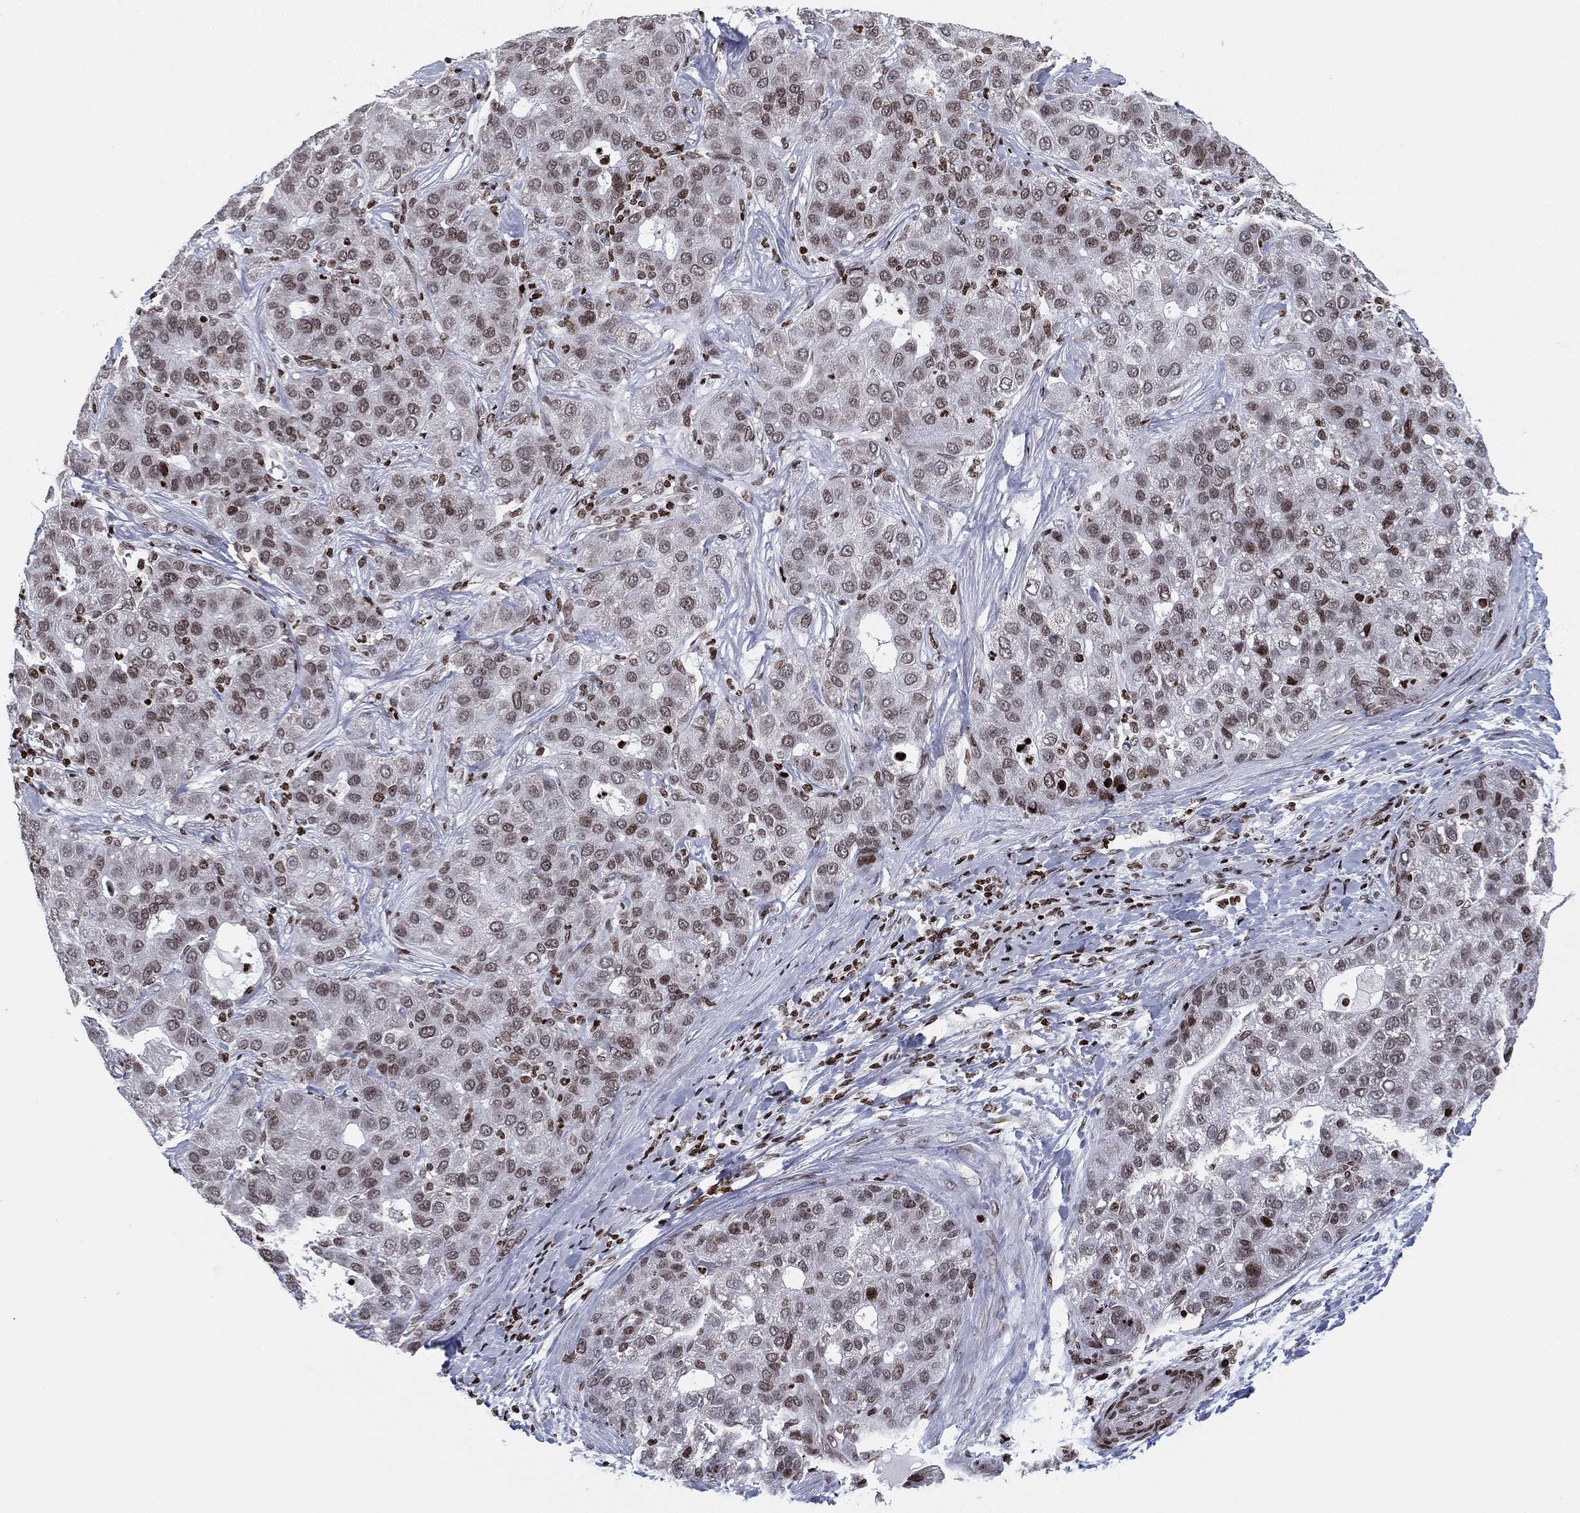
{"staining": {"intensity": "weak", "quantity": "<25%", "location": "nuclear"}, "tissue": "liver cancer", "cell_type": "Tumor cells", "image_type": "cancer", "snomed": [{"axis": "morphology", "description": "Carcinoma, Hepatocellular, NOS"}, {"axis": "topography", "description": "Liver"}], "caption": "DAB immunohistochemical staining of liver cancer exhibits no significant staining in tumor cells. The staining is performed using DAB (3,3'-diaminobenzidine) brown chromogen with nuclei counter-stained in using hematoxylin.", "gene": "MFSD14A", "patient": {"sex": "male", "age": 65}}